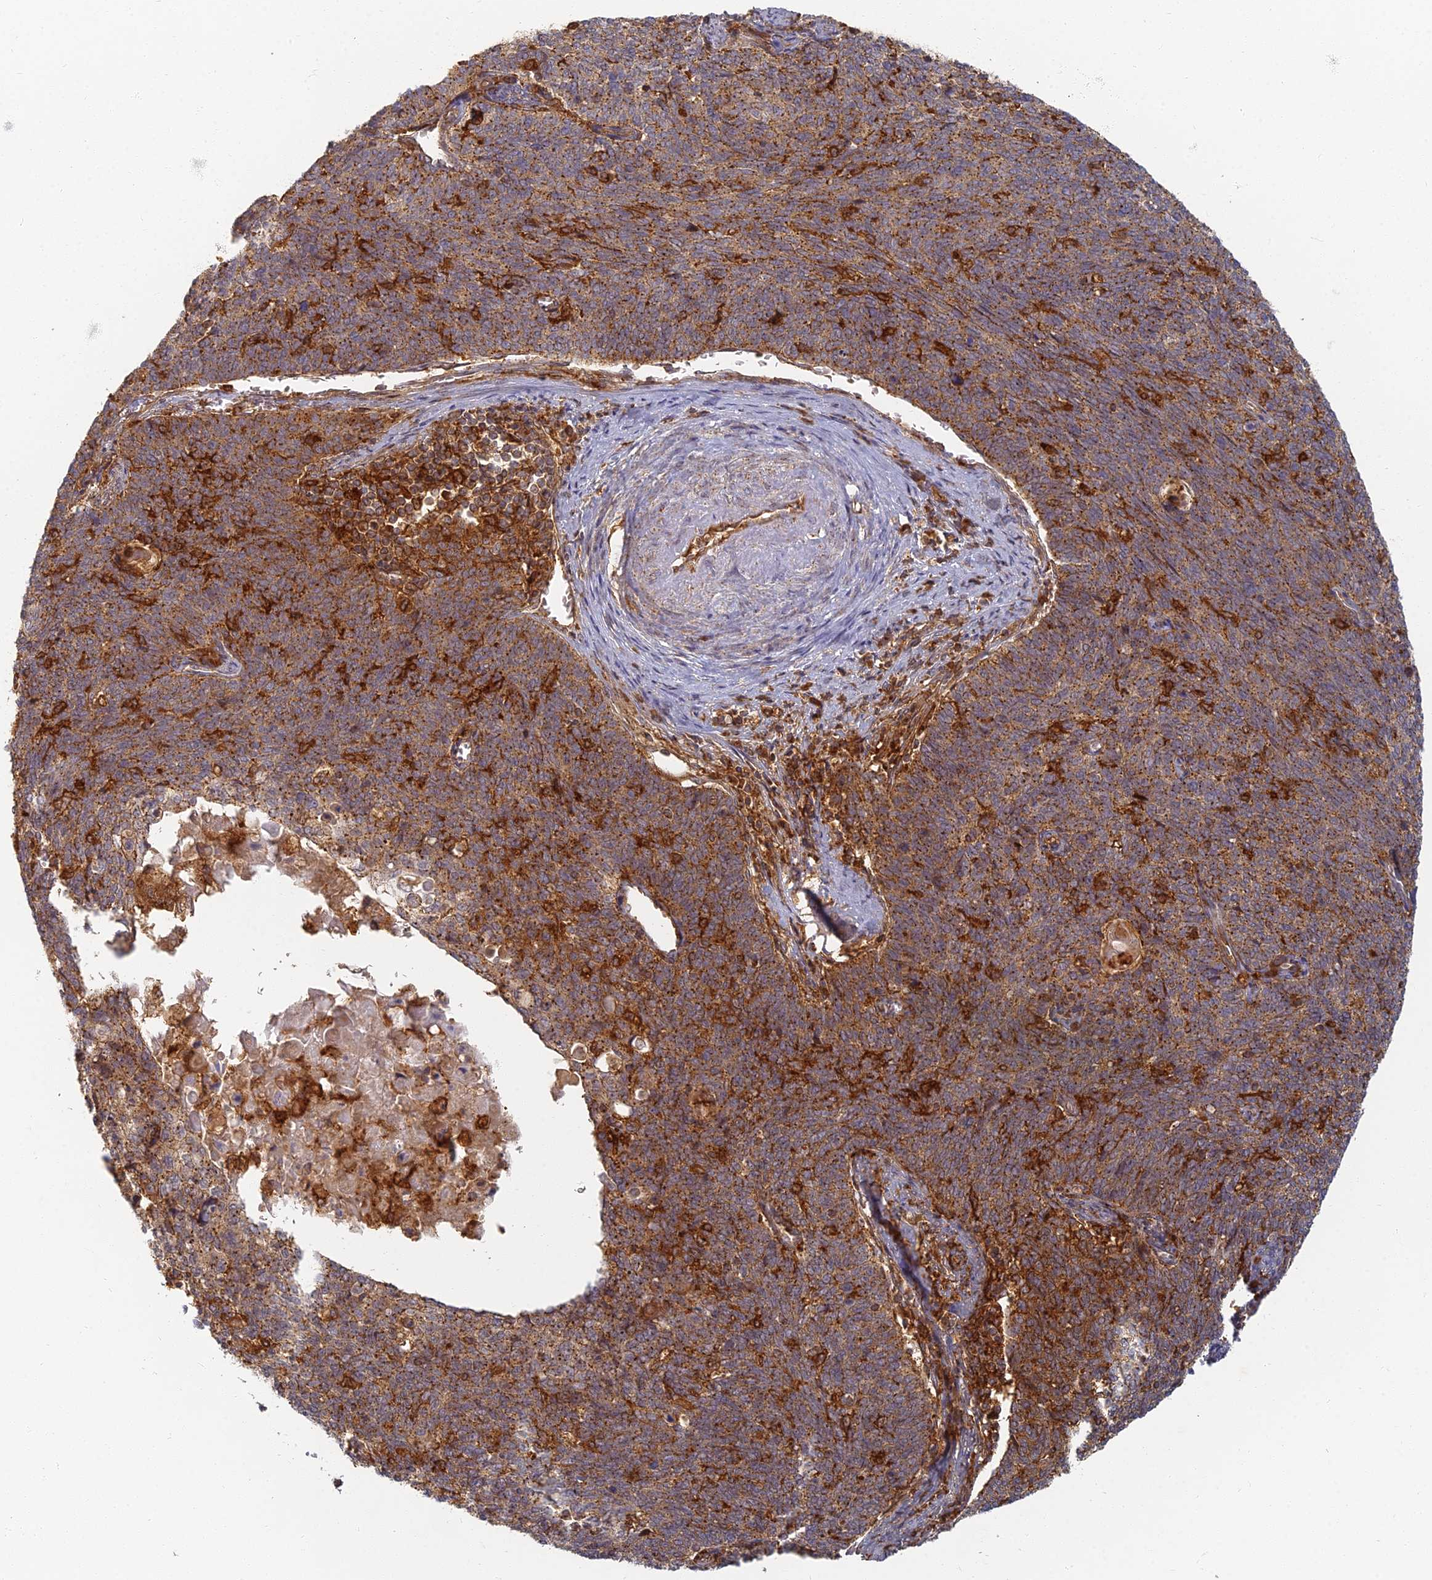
{"staining": {"intensity": "moderate", "quantity": ">75%", "location": "cytoplasmic/membranous"}, "tissue": "cervical cancer", "cell_type": "Tumor cells", "image_type": "cancer", "snomed": [{"axis": "morphology", "description": "Squamous cell carcinoma, NOS"}, {"axis": "topography", "description": "Cervix"}], "caption": "Immunohistochemical staining of human squamous cell carcinoma (cervical) demonstrates medium levels of moderate cytoplasmic/membranous protein expression in about >75% of tumor cells.", "gene": "INO80D", "patient": {"sex": "female", "age": 39}}